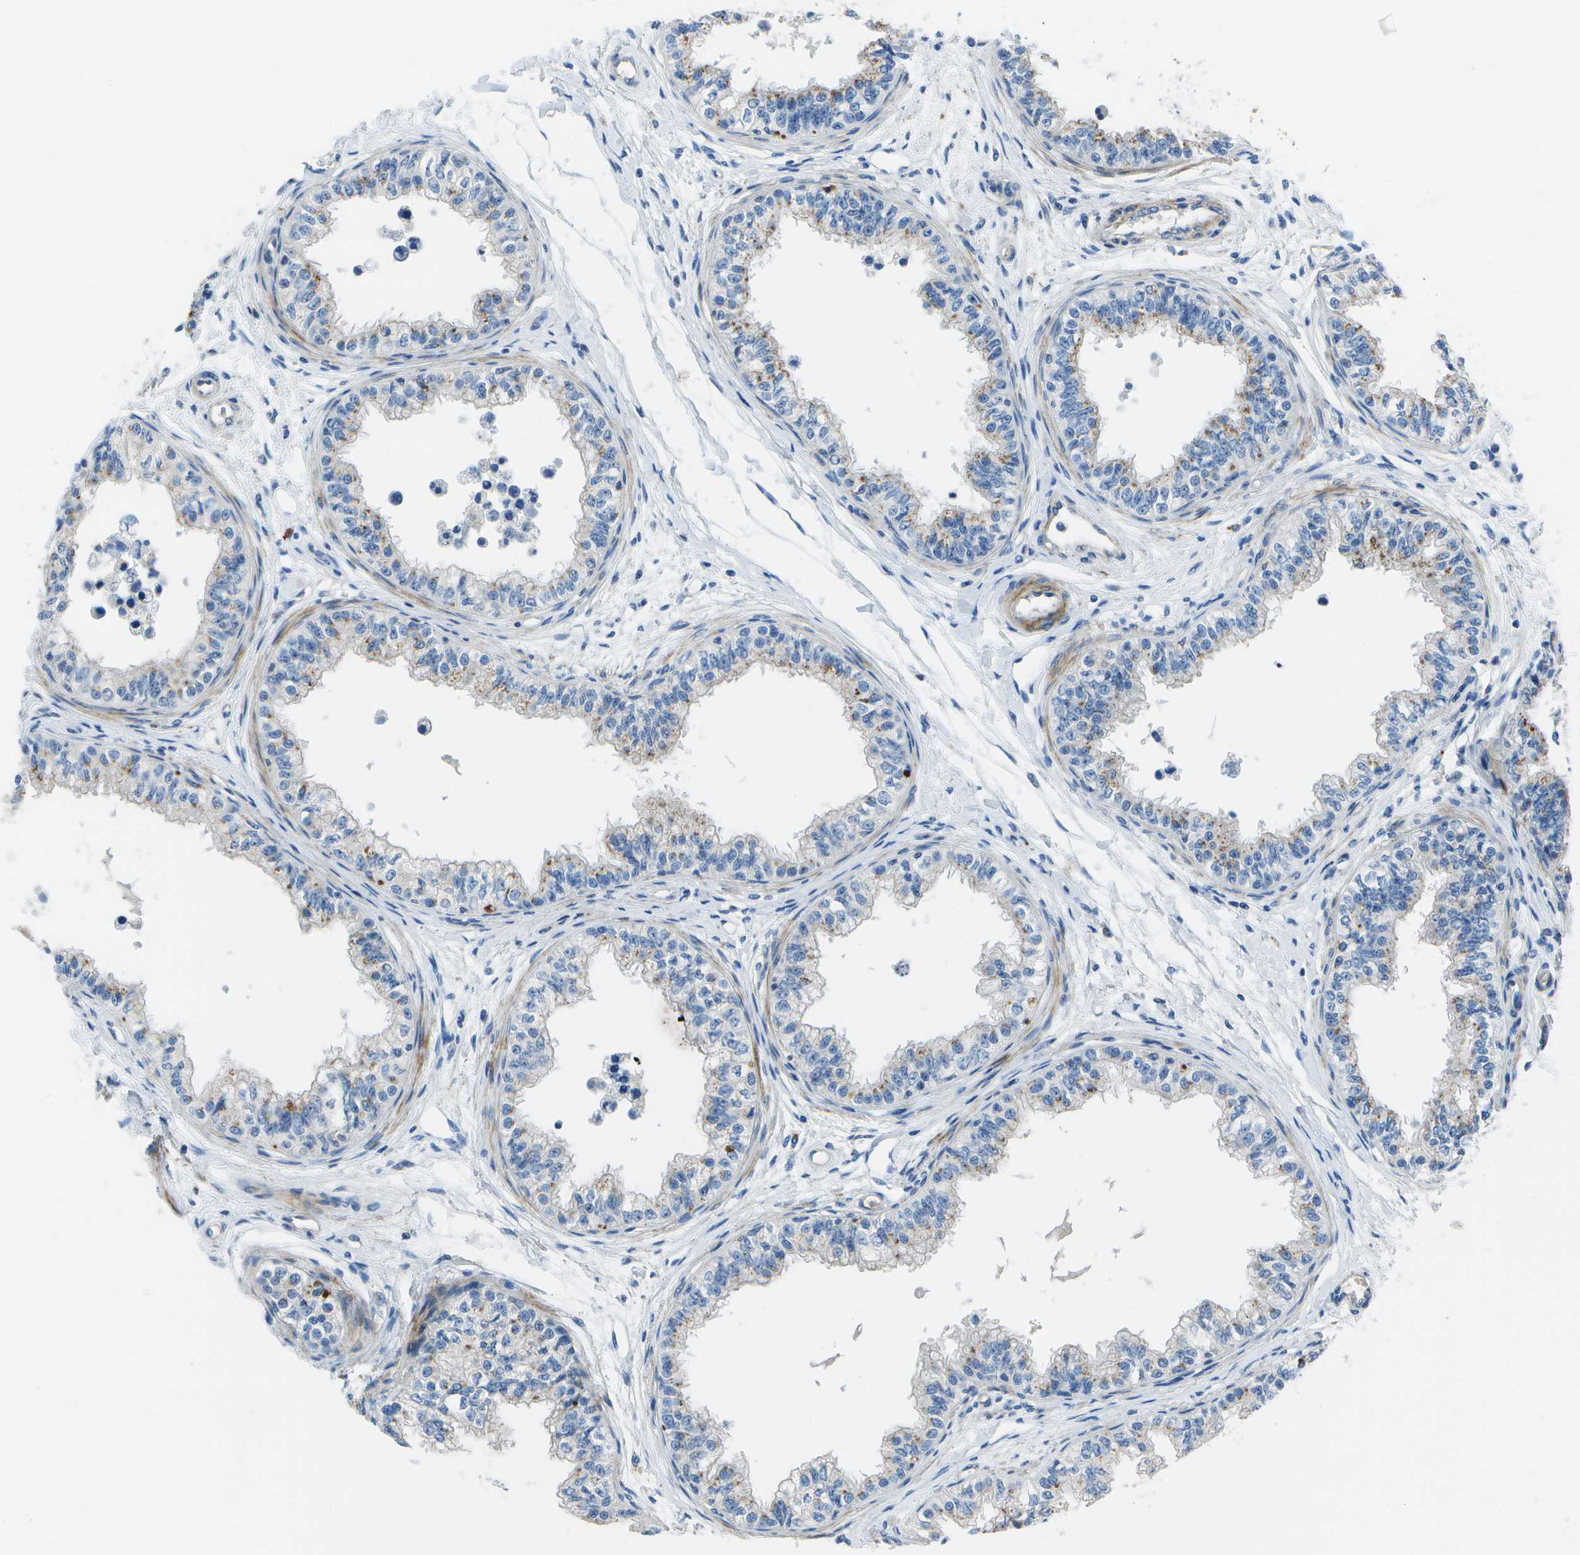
{"staining": {"intensity": "weak", "quantity": "<25%", "location": "cytoplasmic/membranous"}, "tissue": "epididymis", "cell_type": "Glandular cells", "image_type": "normal", "snomed": [{"axis": "morphology", "description": "Normal tissue, NOS"}, {"axis": "morphology", "description": "Adenocarcinoma, metastatic, NOS"}, {"axis": "topography", "description": "Testis"}, {"axis": "topography", "description": "Epididymis"}], "caption": "Immunohistochemistry of unremarkable human epididymis shows no positivity in glandular cells. (Stains: DAB (3,3'-diaminobenzidine) IHC with hematoxylin counter stain, Microscopy: brightfield microscopy at high magnification).", "gene": "DCT", "patient": {"sex": "male", "age": 26}}